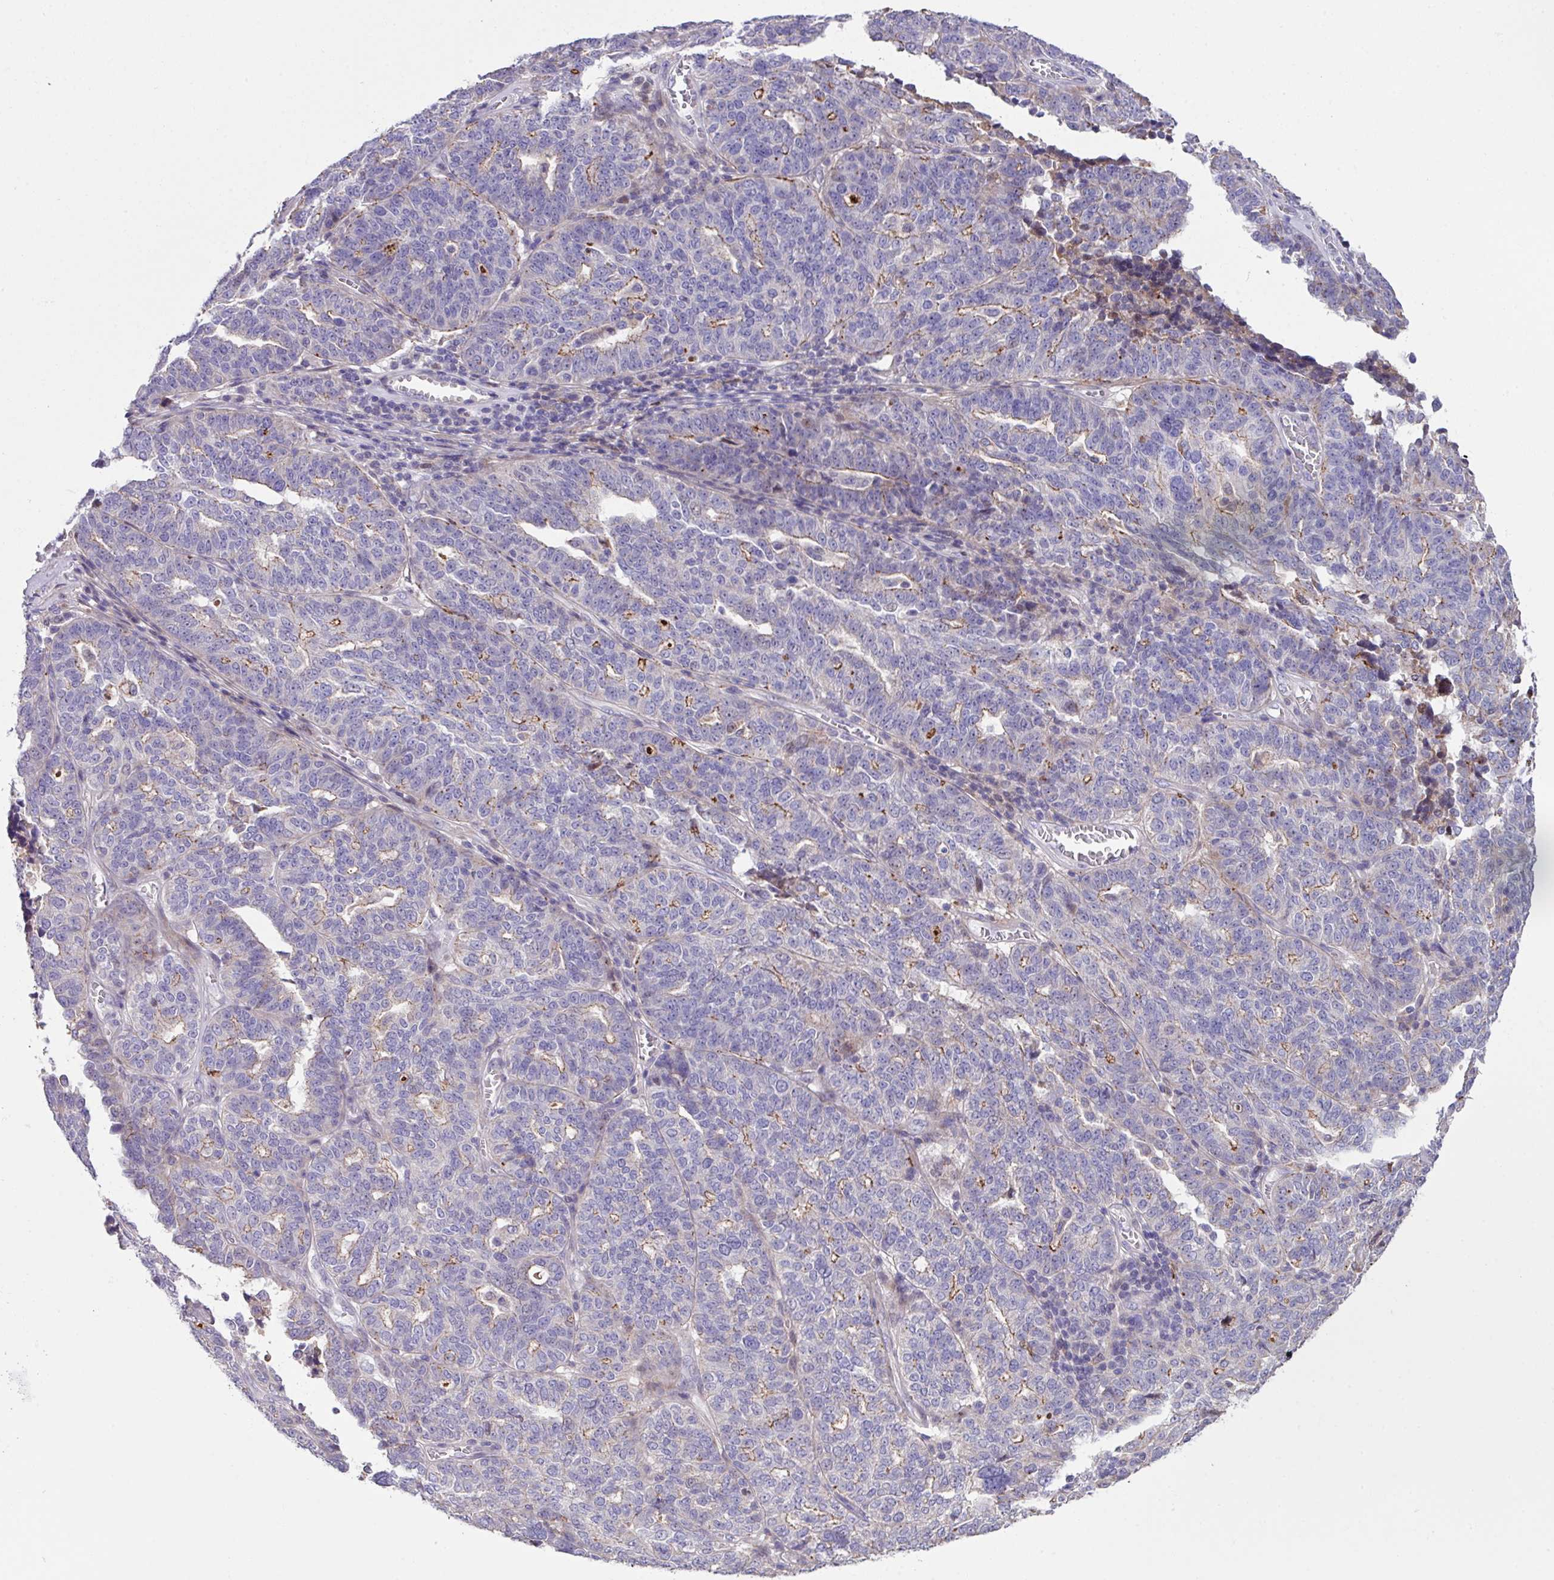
{"staining": {"intensity": "moderate", "quantity": "<25%", "location": "cytoplasmic/membranous"}, "tissue": "ovarian cancer", "cell_type": "Tumor cells", "image_type": "cancer", "snomed": [{"axis": "morphology", "description": "Cystadenocarcinoma, serous, NOS"}, {"axis": "topography", "description": "Ovary"}], "caption": "This micrograph demonstrates immunohistochemistry (IHC) staining of human serous cystadenocarcinoma (ovarian), with low moderate cytoplasmic/membranous expression in about <25% of tumor cells.", "gene": "IQCJ", "patient": {"sex": "female", "age": 59}}